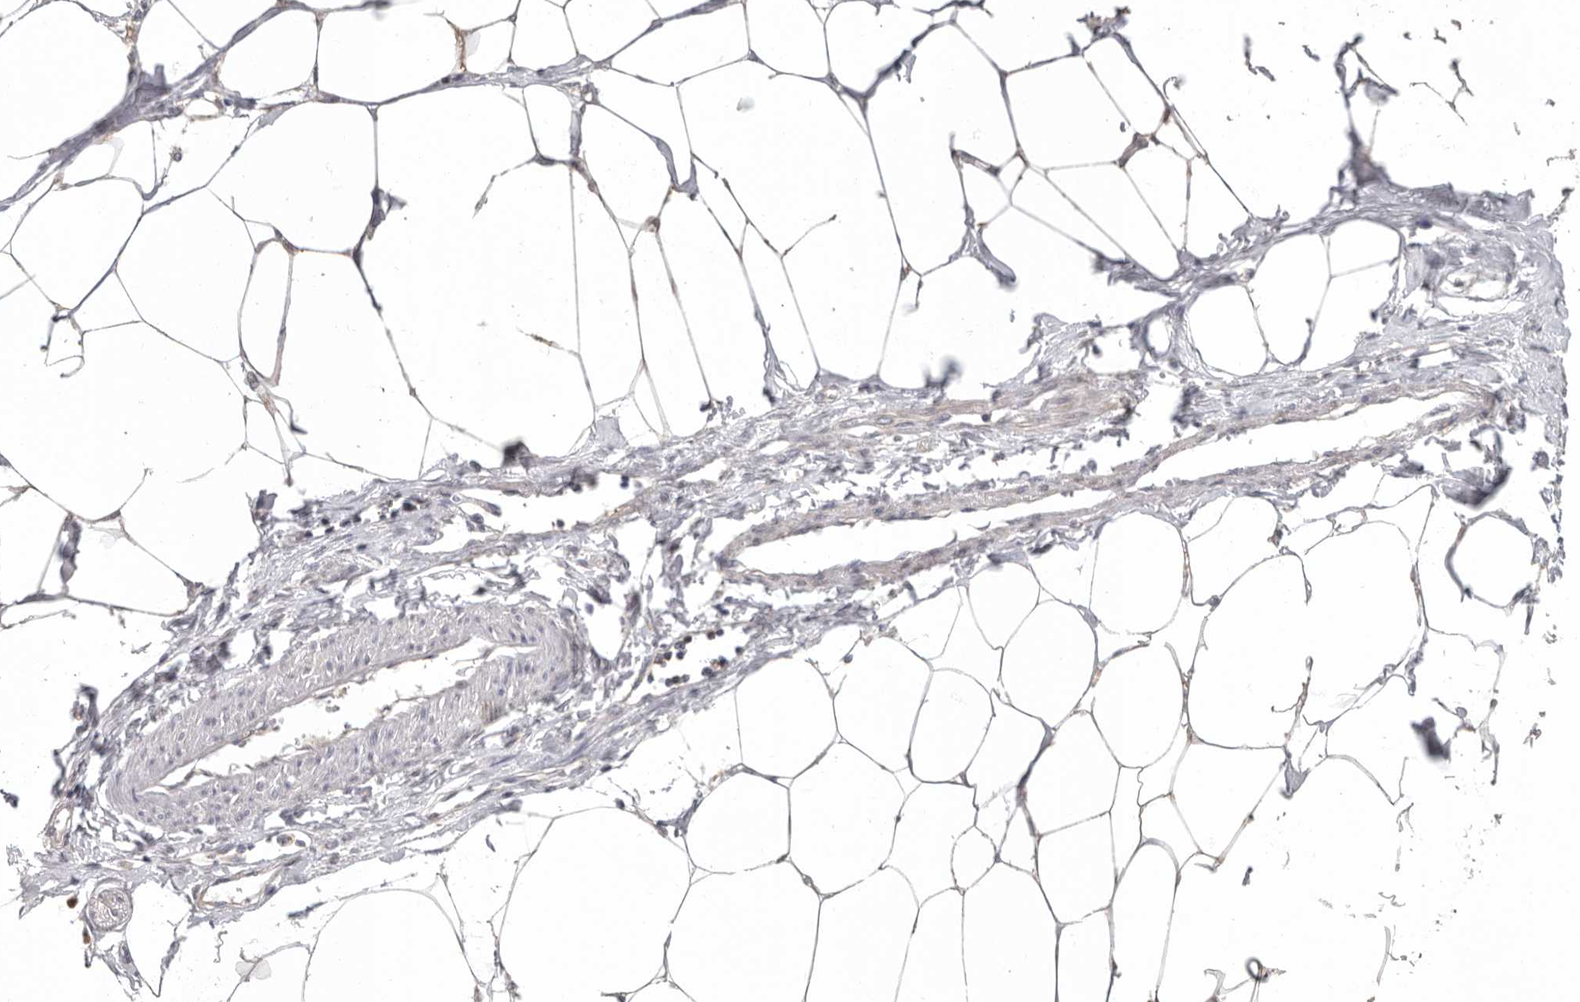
{"staining": {"intensity": "weak", "quantity": "25%-75%", "location": "cytoplasmic/membranous"}, "tissue": "adipose tissue", "cell_type": "Adipocytes", "image_type": "normal", "snomed": [{"axis": "morphology", "description": "Normal tissue, NOS"}, {"axis": "morphology", "description": "Adenocarcinoma, NOS"}, {"axis": "topography", "description": "Colon"}, {"axis": "topography", "description": "Peripheral nerve tissue"}], "caption": "Protein staining of benign adipose tissue reveals weak cytoplasmic/membranous positivity in about 25%-75% of adipocytes. (IHC, brightfield microscopy, high magnification).", "gene": "RALGPS2", "patient": {"sex": "male", "age": 14}}